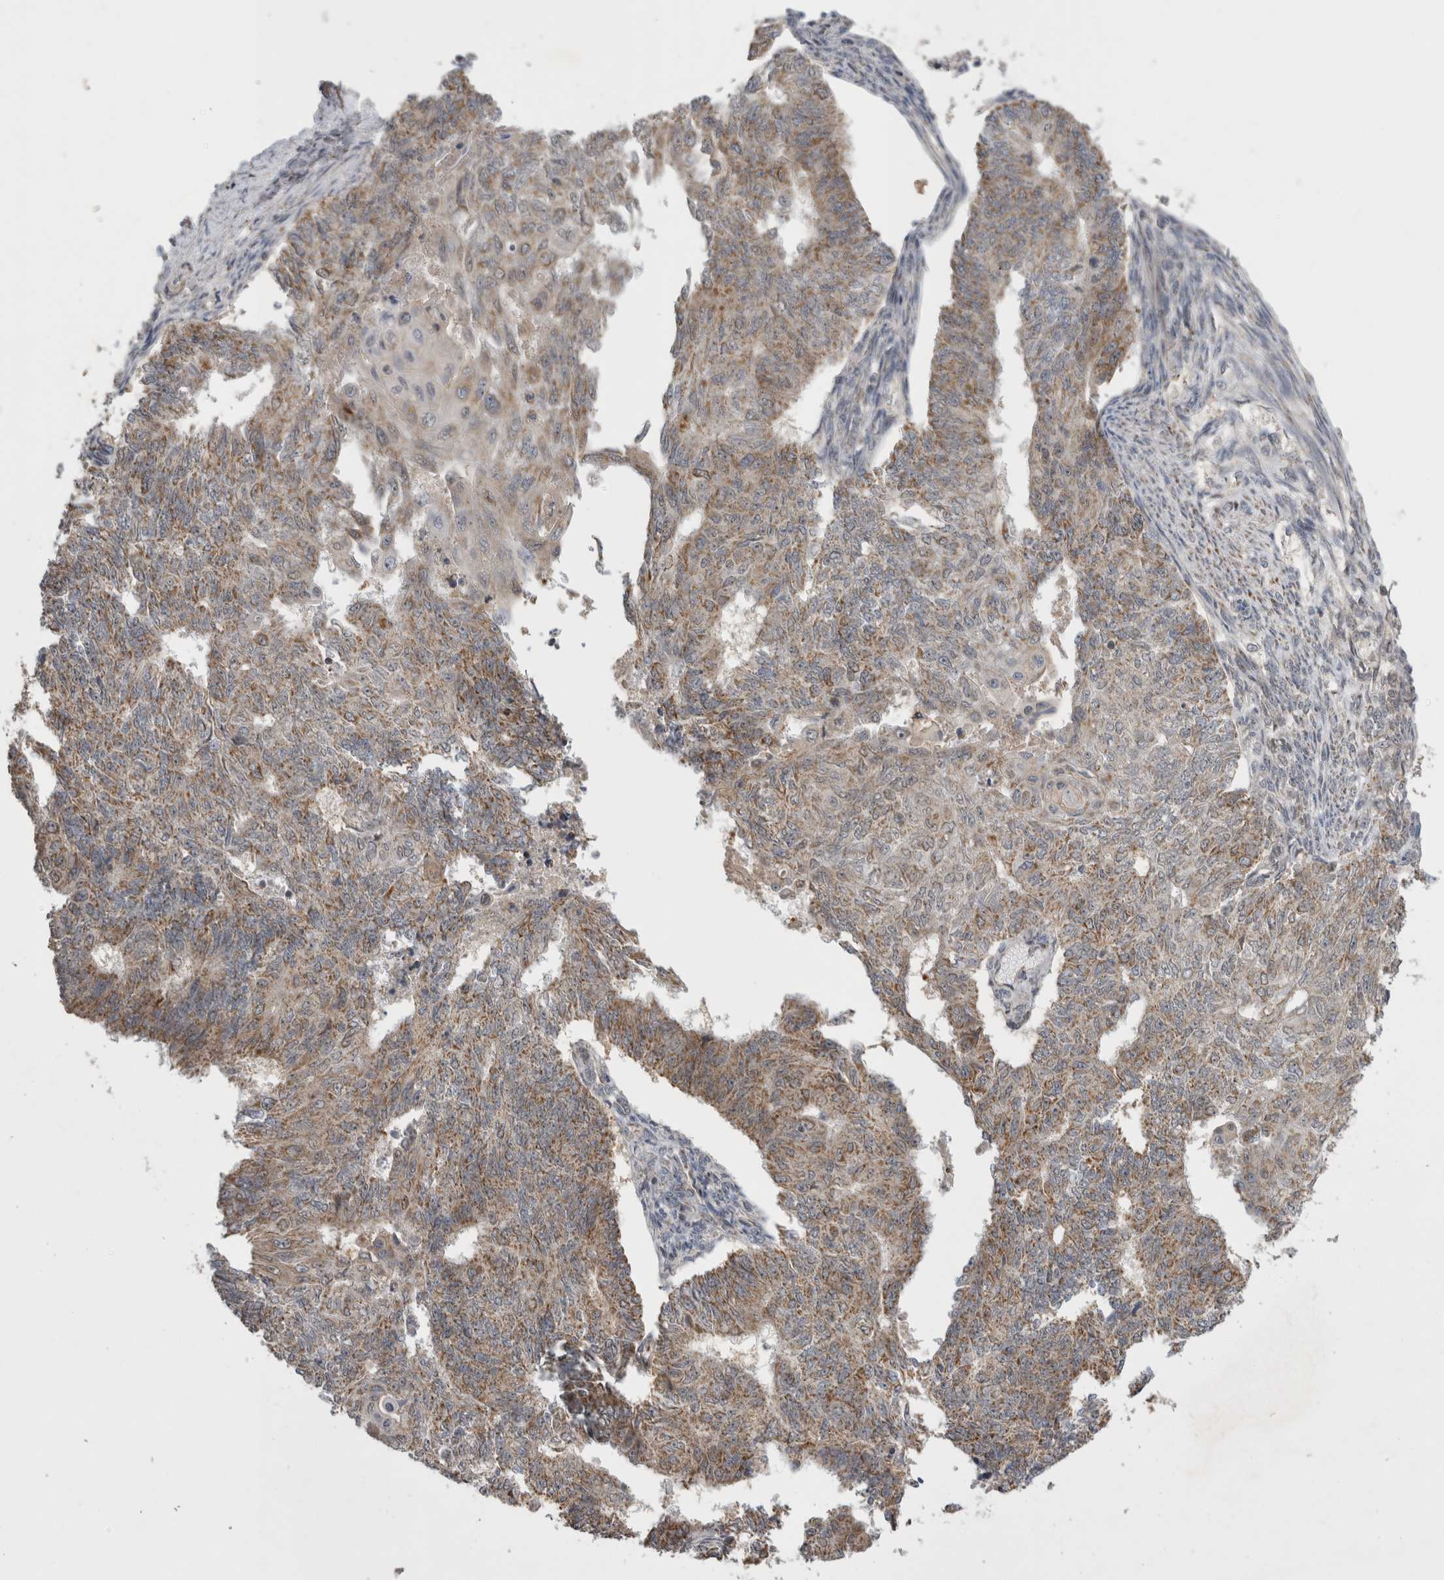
{"staining": {"intensity": "weak", "quantity": ">75%", "location": "cytoplasmic/membranous"}, "tissue": "endometrial cancer", "cell_type": "Tumor cells", "image_type": "cancer", "snomed": [{"axis": "morphology", "description": "Adenocarcinoma, NOS"}, {"axis": "topography", "description": "Endometrium"}], "caption": "Protein staining shows weak cytoplasmic/membranous positivity in approximately >75% of tumor cells in endometrial adenocarcinoma. (IHC, brightfield microscopy, high magnification).", "gene": "KCNIP1", "patient": {"sex": "female", "age": 32}}